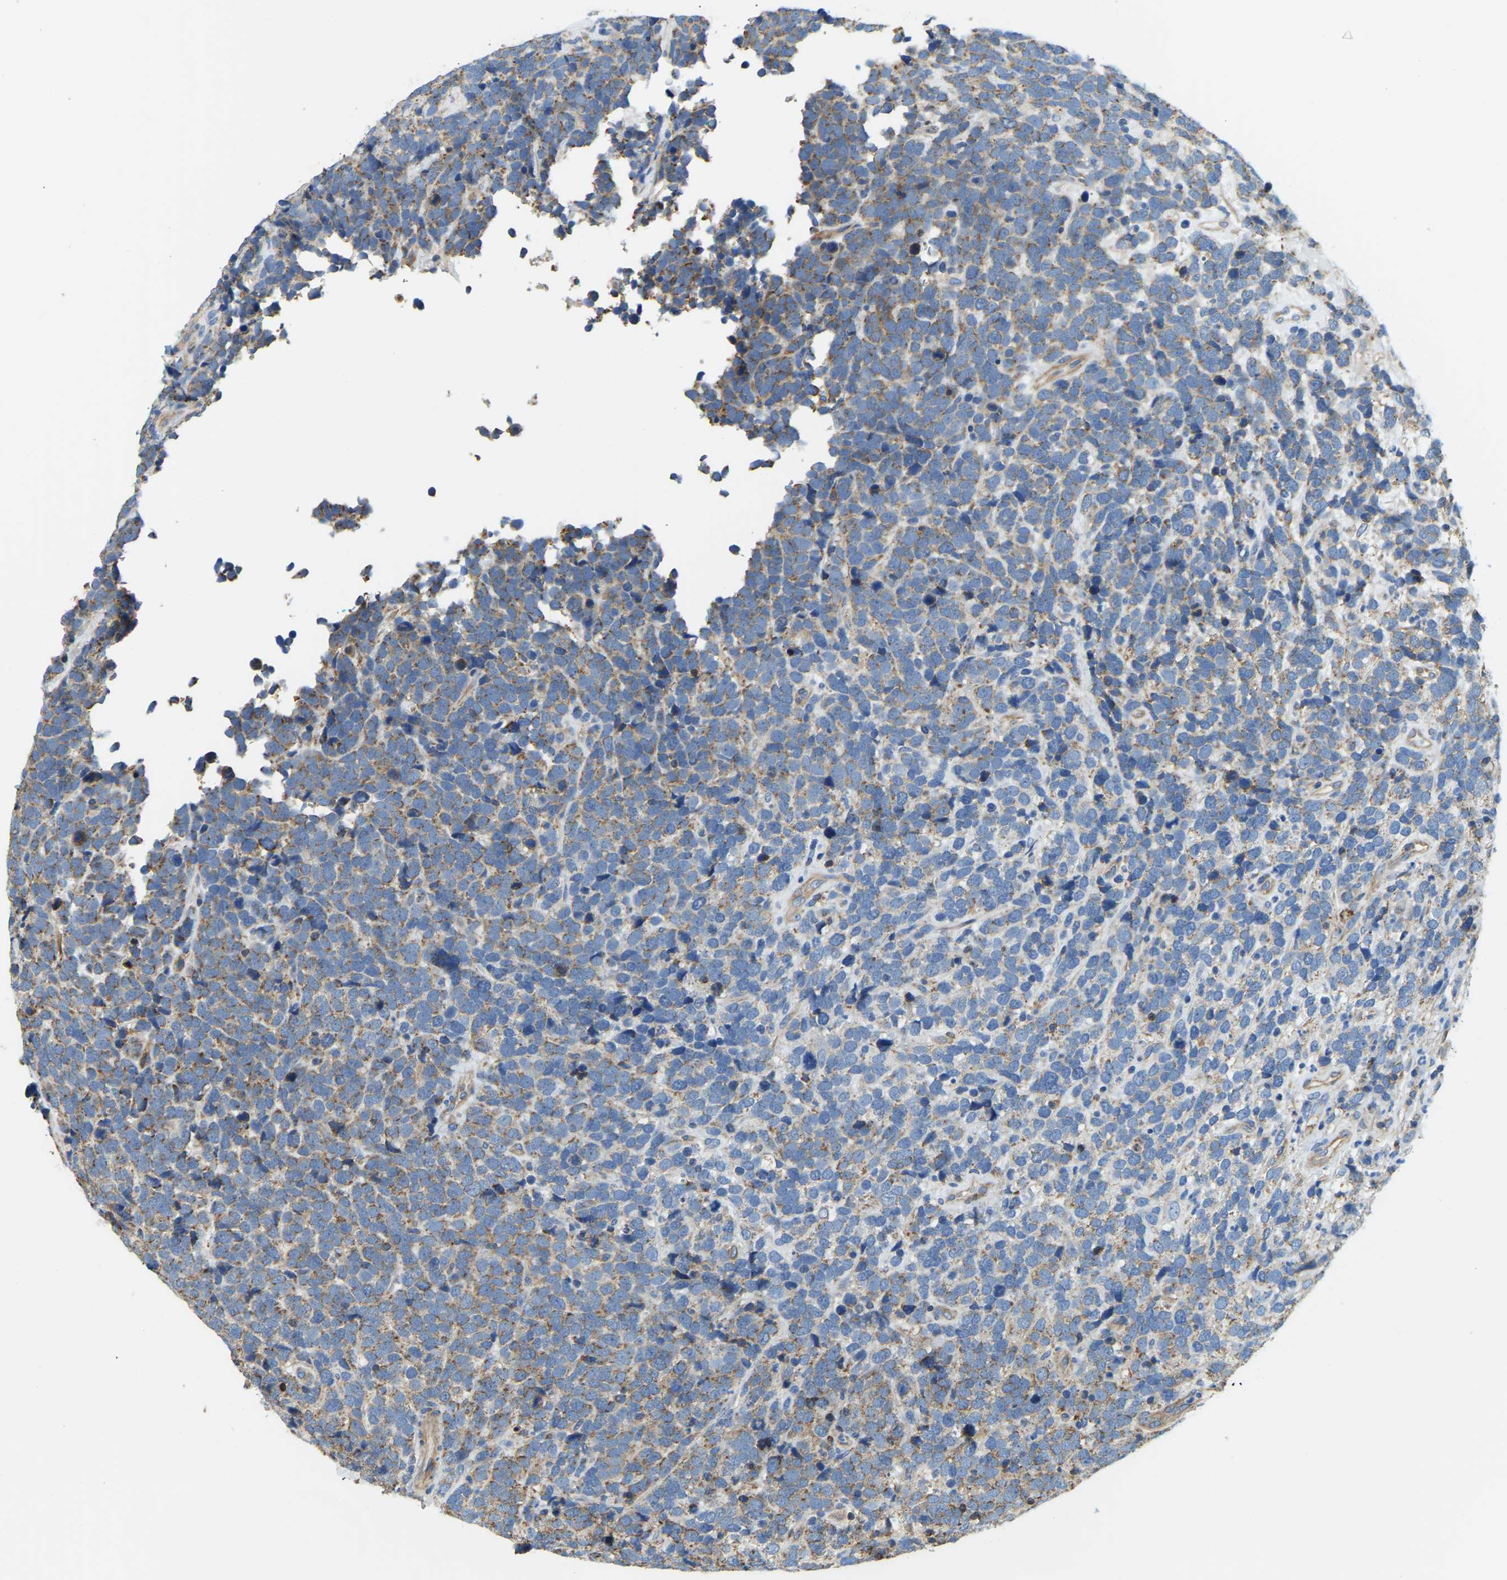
{"staining": {"intensity": "moderate", "quantity": ">75%", "location": "cytoplasmic/membranous"}, "tissue": "urothelial cancer", "cell_type": "Tumor cells", "image_type": "cancer", "snomed": [{"axis": "morphology", "description": "Urothelial carcinoma, High grade"}, {"axis": "topography", "description": "Urinary bladder"}], "caption": "IHC (DAB) staining of human urothelial cancer shows moderate cytoplasmic/membranous protein staining in approximately >75% of tumor cells. The staining was performed using DAB, with brown indicating positive protein expression. Nuclei are stained blue with hematoxylin.", "gene": "AHNAK", "patient": {"sex": "female", "age": 82}}